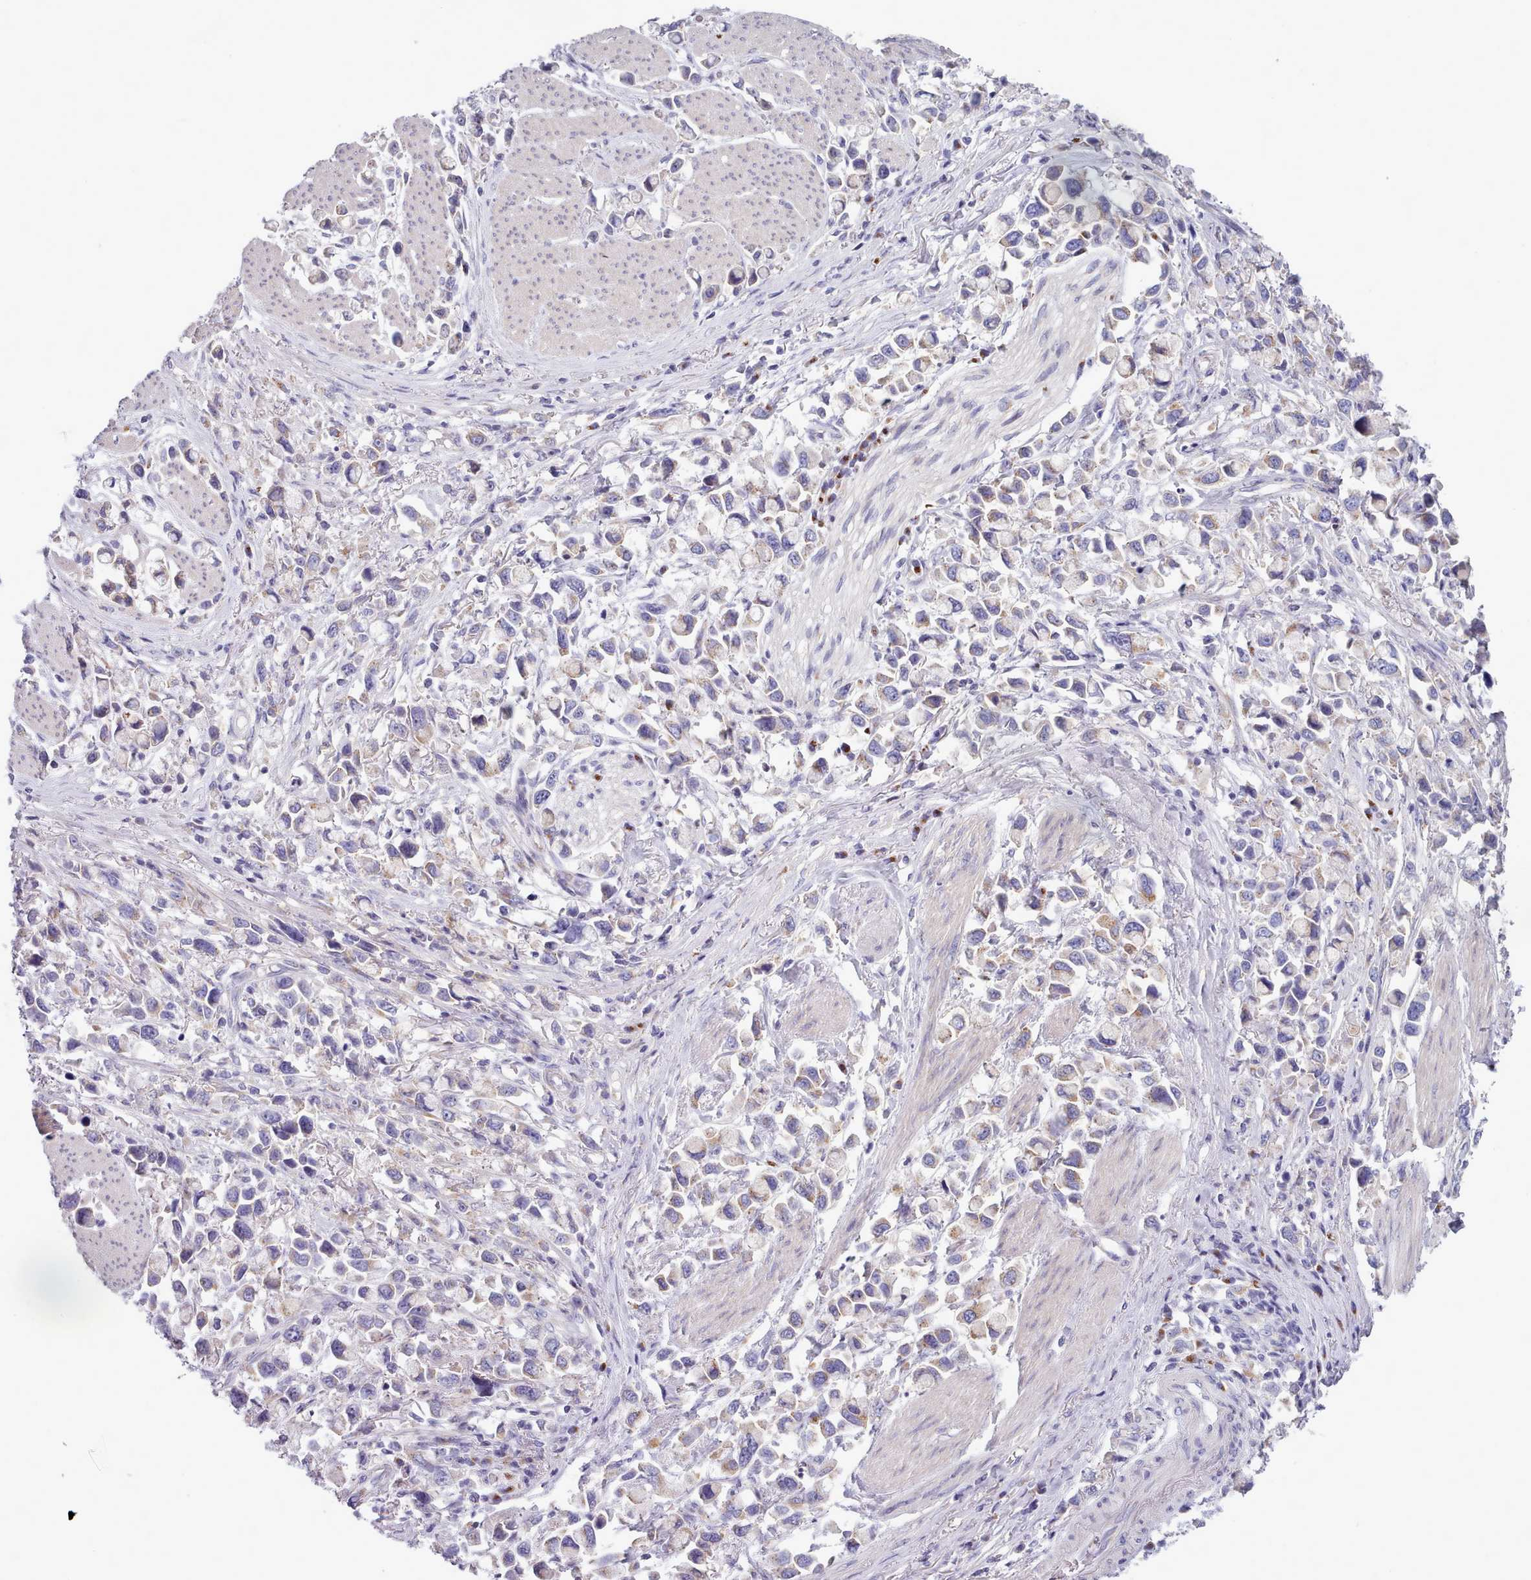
{"staining": {"intensity": "weak", "quantity": "25%-75%", "location": "cytoplasmic/membranous"}, "tissue": "stomach cancer", "cell_type": "Tumor cells", "image_type": "cancer", "snomed": [{"axis": "morphology", "description": "Adenocarcinoma, NOS"}, {"axis": "topography", "description": "Stomach"}], "caption": "Human stomach adenocarcinoma stained with a protein marker exhibits weak staining in tumor cells.", "gene": "MYRFL", "patient": {"sex": "female", "age": 81}}